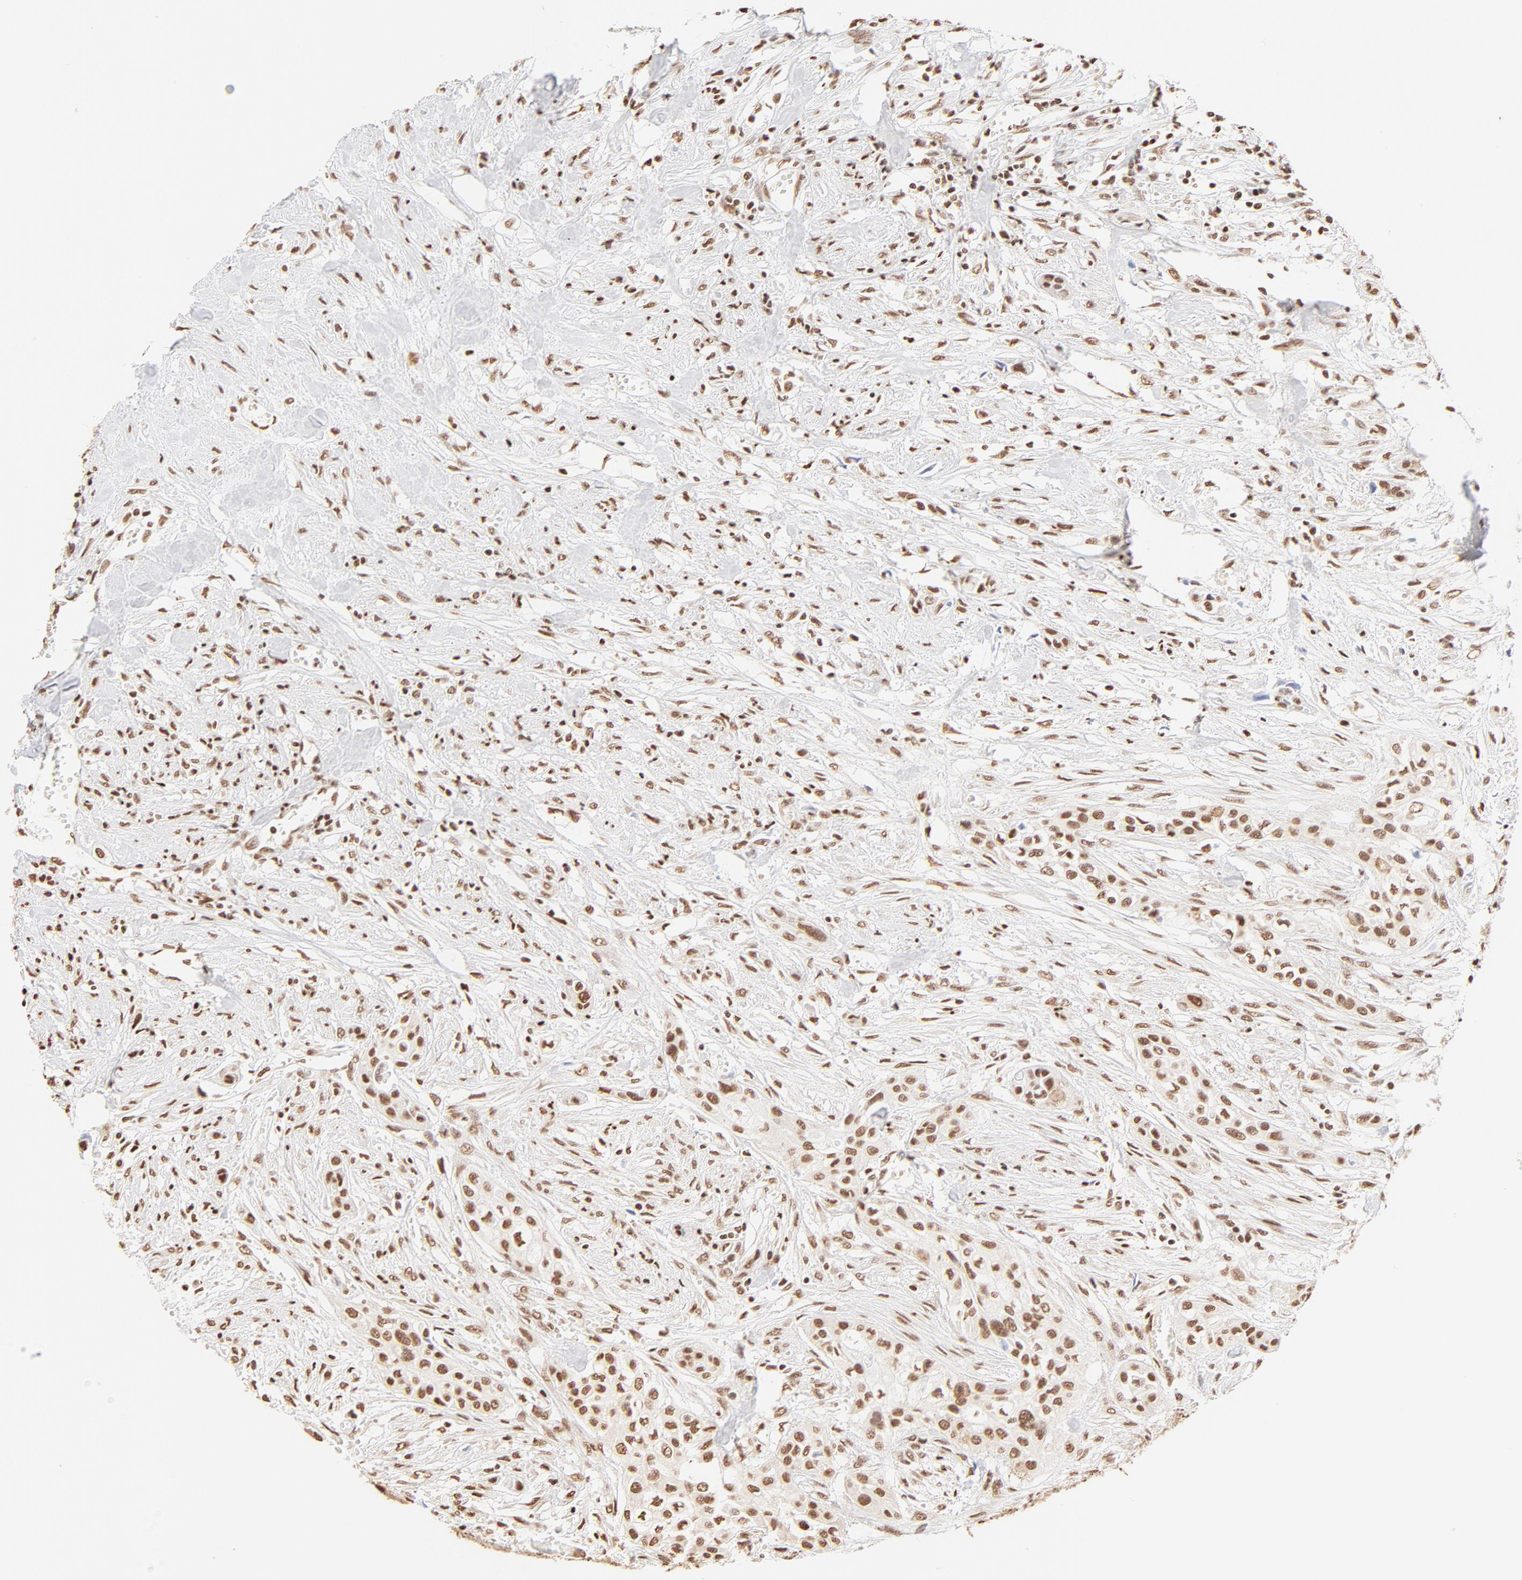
{"staining": {"intensity": "moderate", "quantity": ">75%", "location": "nuclear"}, "tissue": "urothelial cancer", "cell_type": "Tumor cells", "image_type": "cancer", "snomed": [{"axis": "morphology", "description": "Urothelial carcinoma, High grade"}, {"axis": "topography", "description": "Urinary bladder"}], "caption": "High-magnification brightfield microscopy of urothelial carcinoma (high-grade) stained with DAB (brown) and counterstained with hematoxylin (blue). tumor cells exhibit moderate nuclear expression is present in about>75% of cells.", "gene": "ZNF540", "patient": {"sex": "male", "age": 74}}